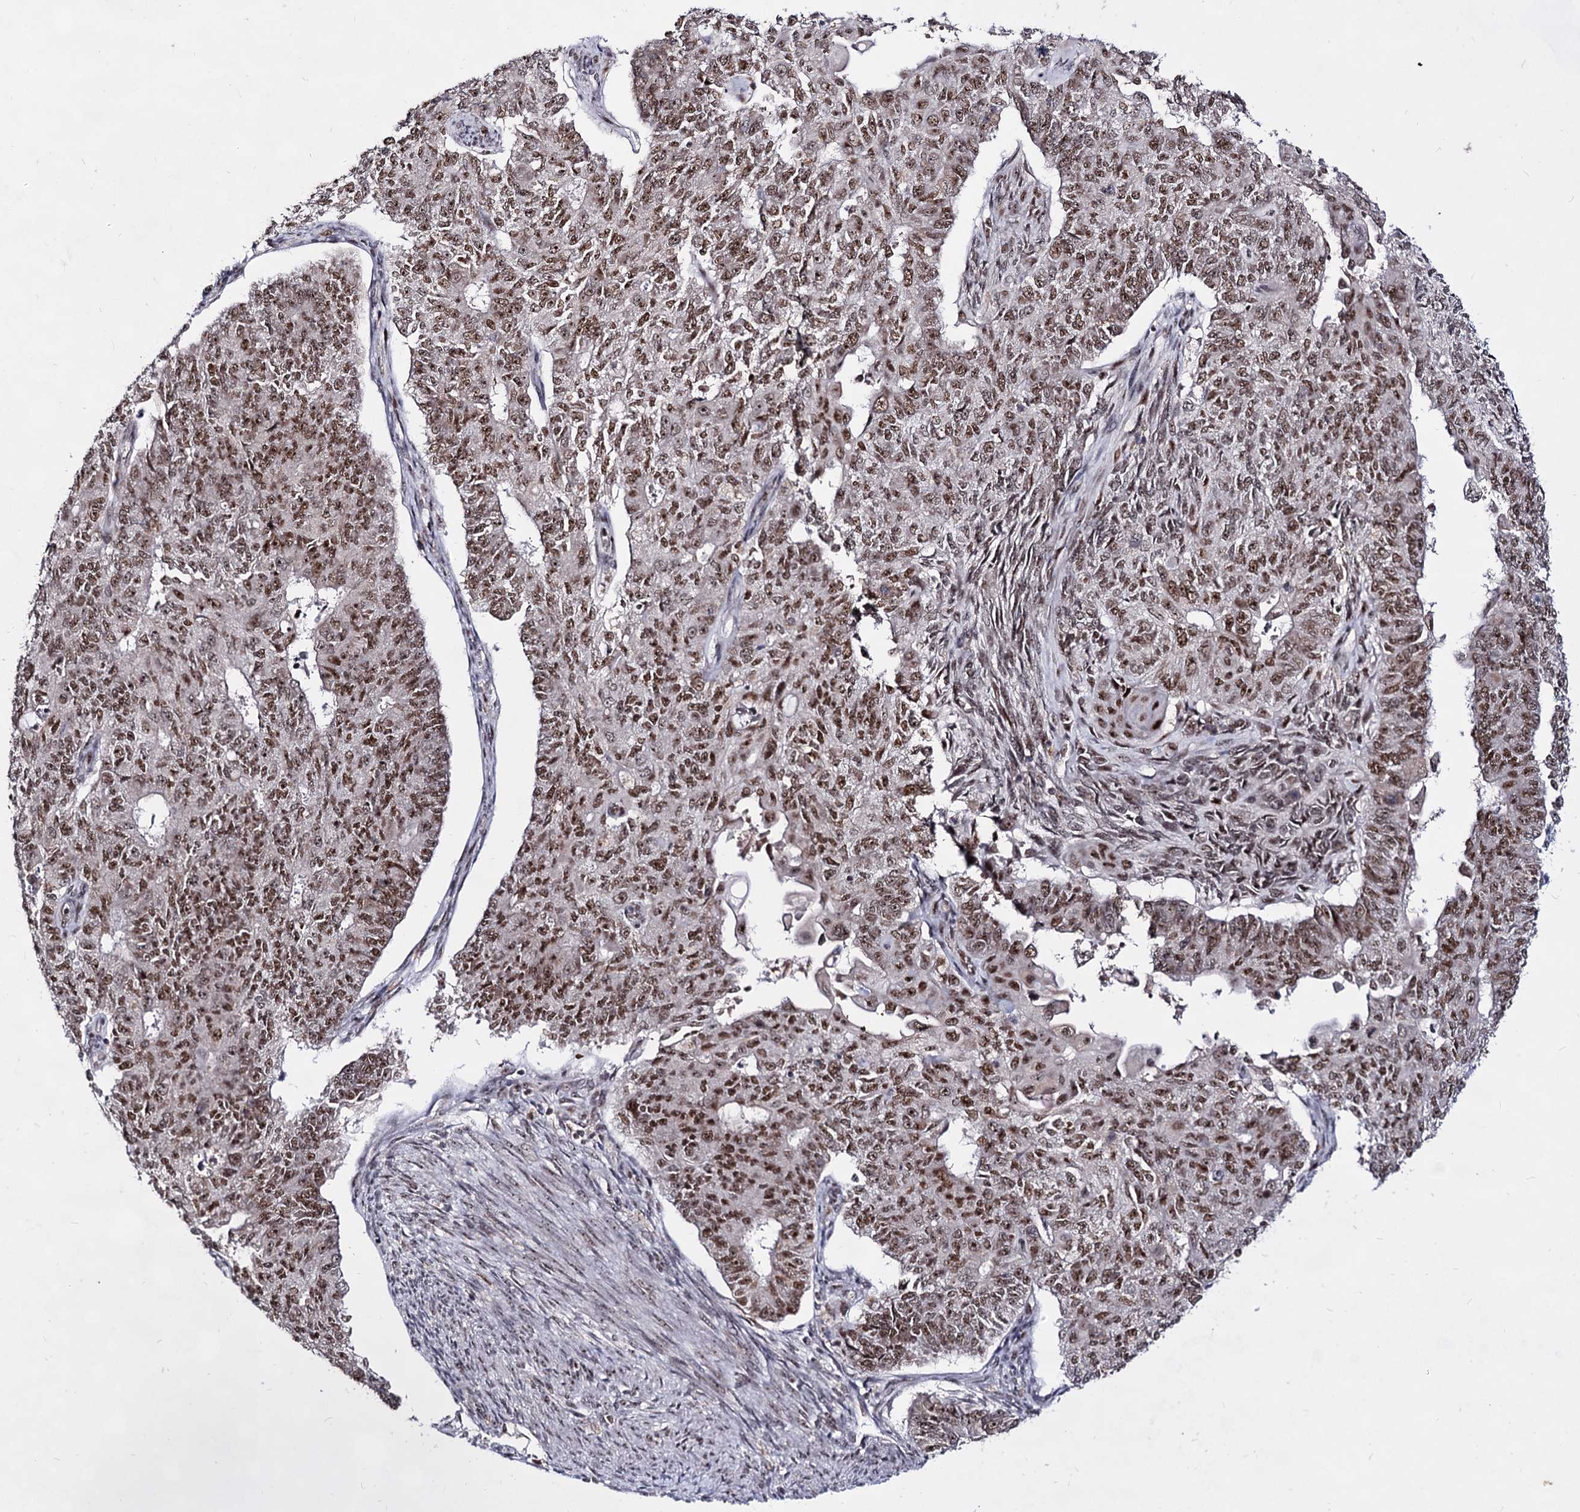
{"staining": {"intensity": "moderate", "quantity": ">75%", "location": "nuclear"}, "tissue": "endometrial cancer", "cell_type": "Tumor cells", "image_type": "cancer", "snomed": [{"axis": "morphology", "description": "Adenocarcinoma, NOS"}, {"axis": "topography", "description": "Endometrium"}], "caption": "A brown stain highlights moderate nuclear staining of a protein in human endometrial adenocarcinoma tumor cells.", "gene": "EXOSC10", "patient": {"sex": "female", "age": 32}}